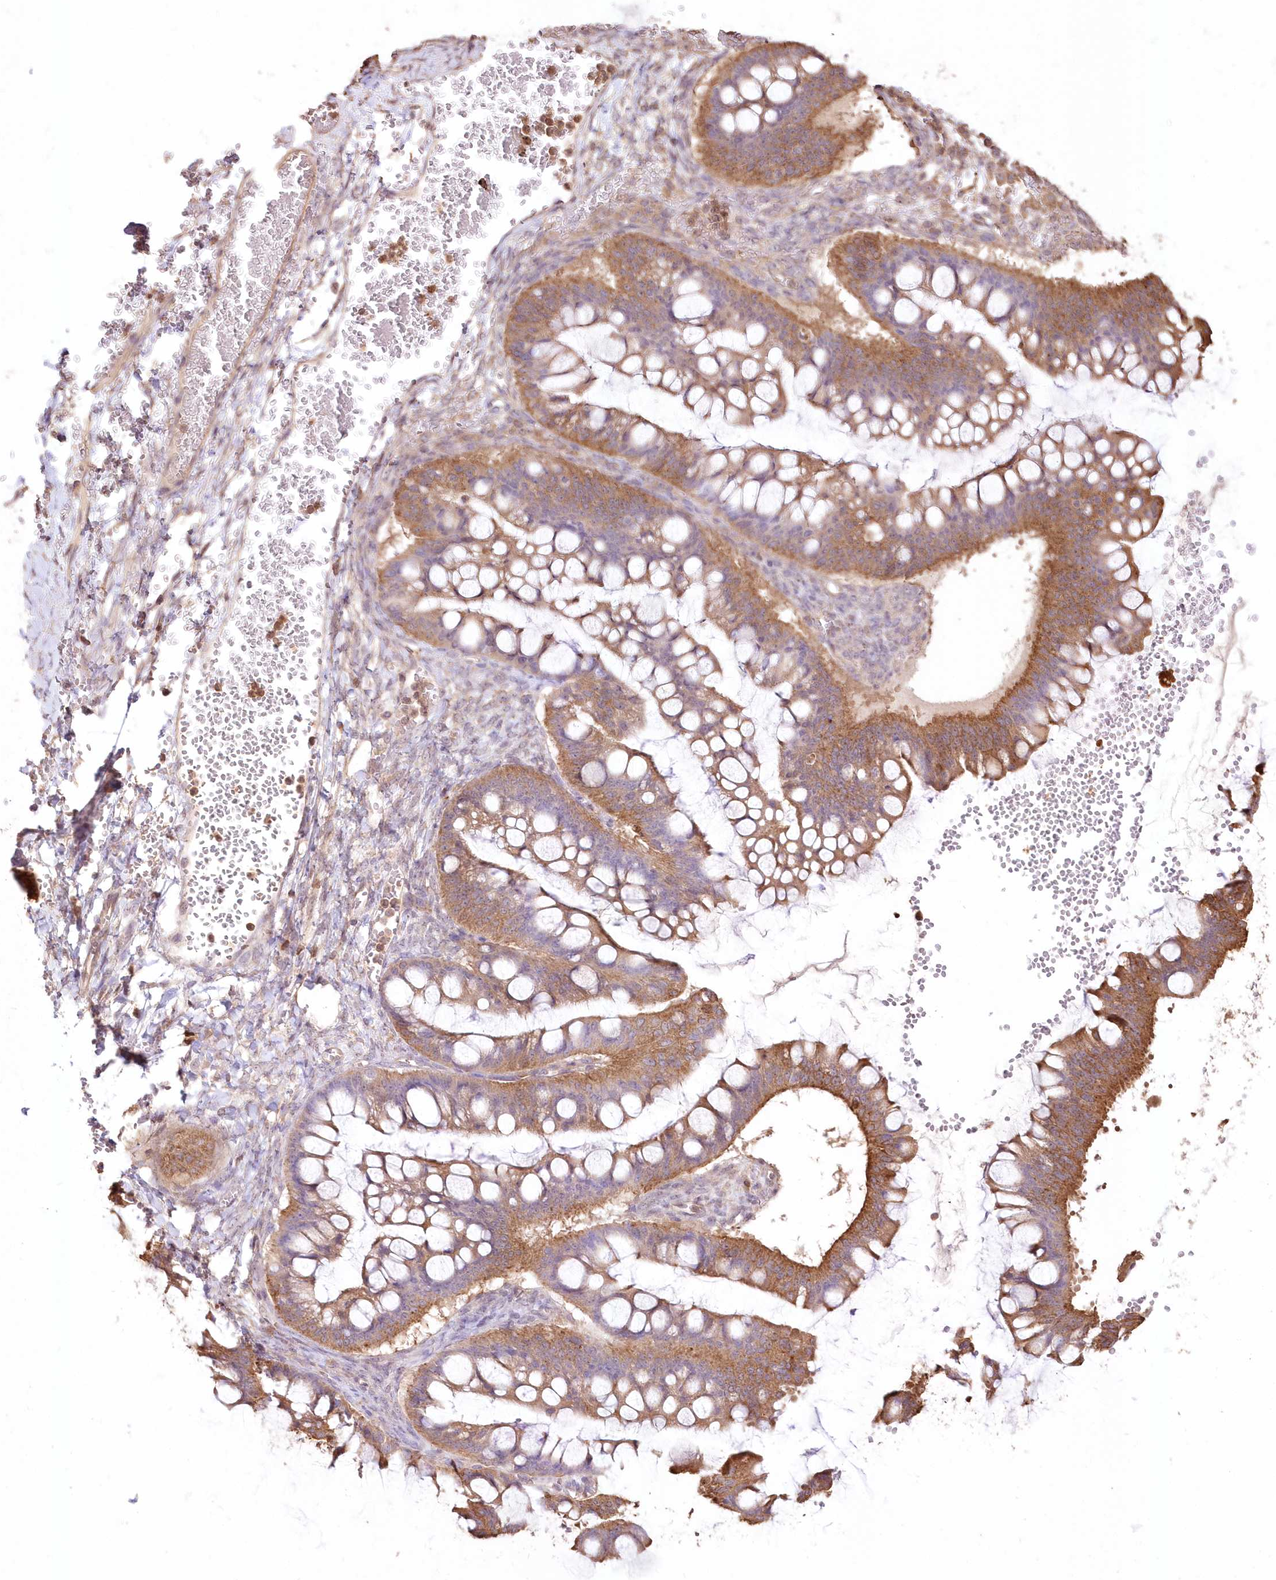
{"staining": {"intensity": "moderate", "quantity": ">75%", "location": "cytoplasmic/membranous"}, "tissue": "ovarian cancer", "cell_type": "Tumor cells", "image_type": "cancer", "snomed": [{"axis": "morphology", "description": "Cystadenocarcinoma, mucinous, NOS"}, {"axis": "topography", "description": "Ovary"}], "caption": "Ovarian cancer (mucinous cystadenocarcinoma) tissue demonstrates moderate cytoplasmic/membranous expression in about >75% of tumor cells, visualized by immunohistochemistry.", "gene": "STK17B", "patient": {"sex": "female", "age": 73}}